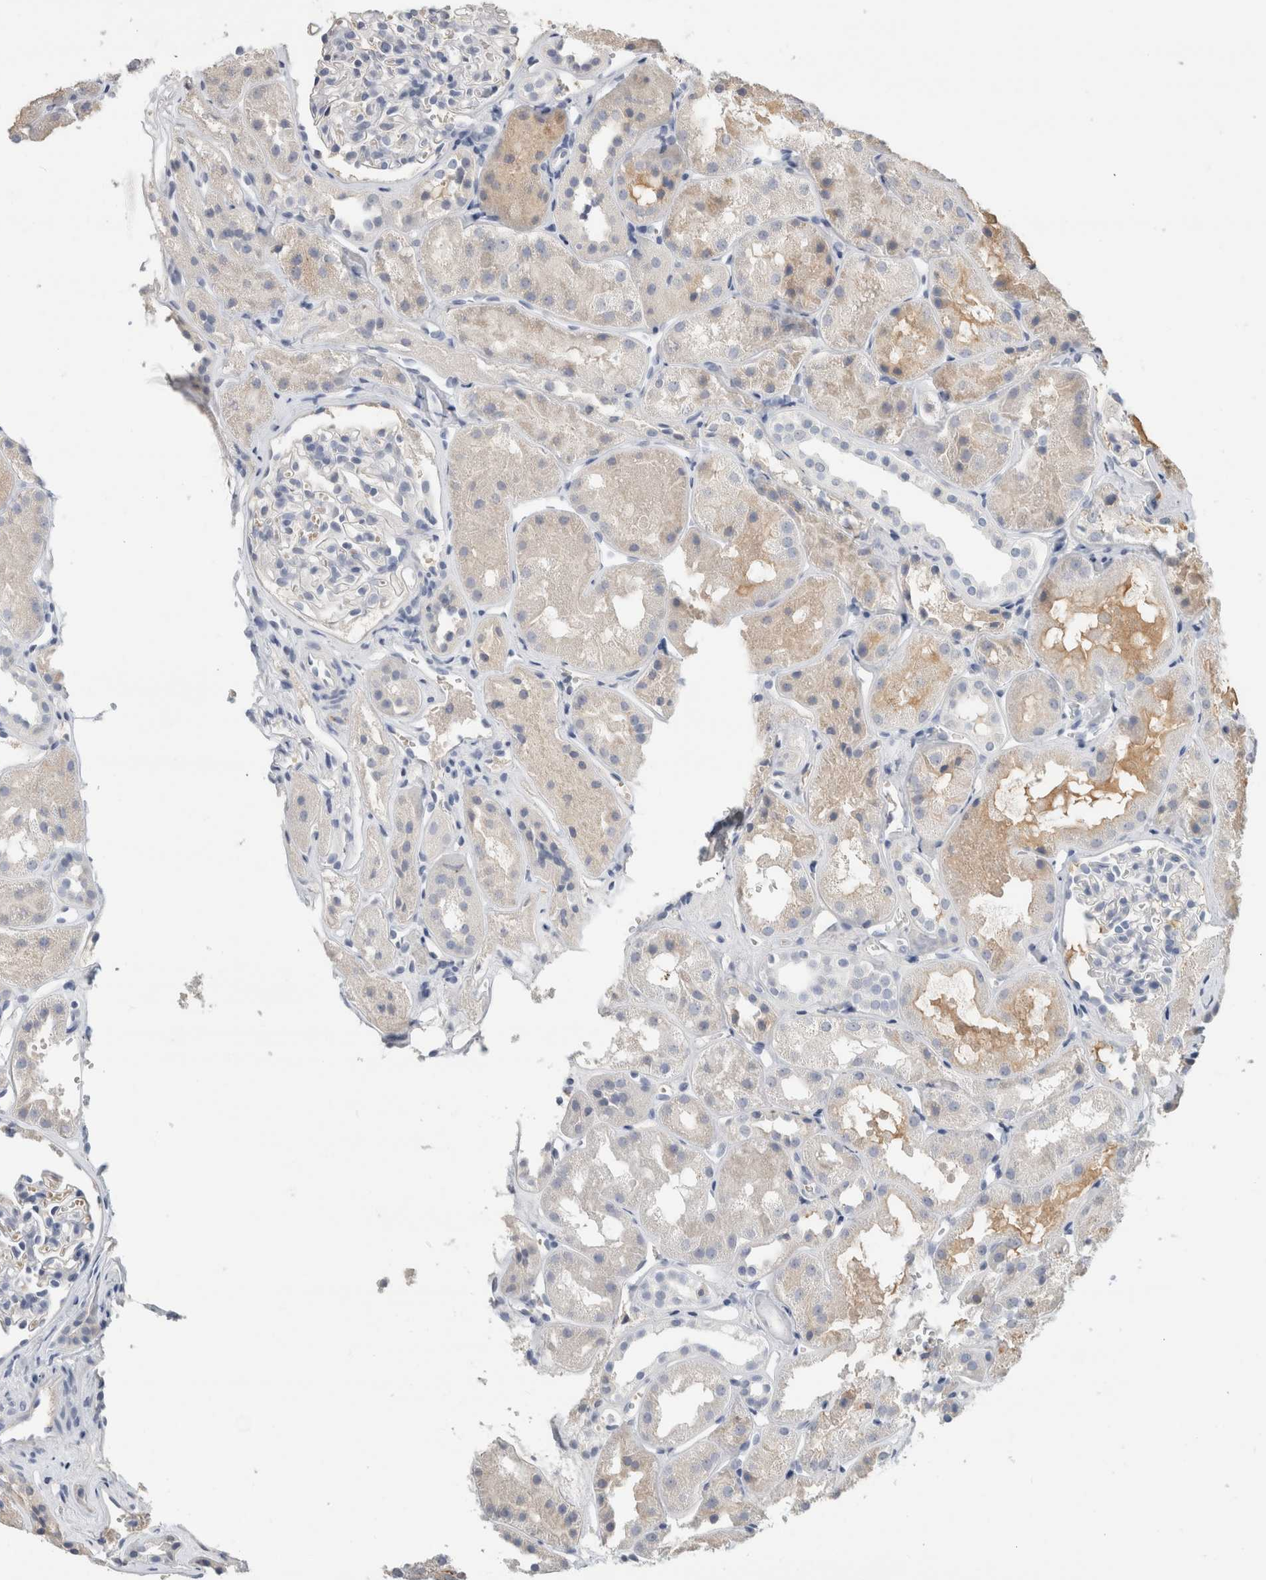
{"staining": {"intensity": "negative", "quantity": "none", "location": "none"}, "tissue": "kidney", "cell_type": "Cells in glomeruli", "image_type": "normal", "snomed": [{"axis": "morphology", "description": "Normal tissue, NOS"}, {"axis": "topography", "description": "Kidney"}], "caption": "There is no significant expression in cells in glomeruli of kidney. (DAB (3,3'-diaminobenzidine) immunohistochemistry visualized using brightfield microscopy, high magnification).", "gene": "SCGB1A1", "patient": {"sex": "male", "age": 16}}